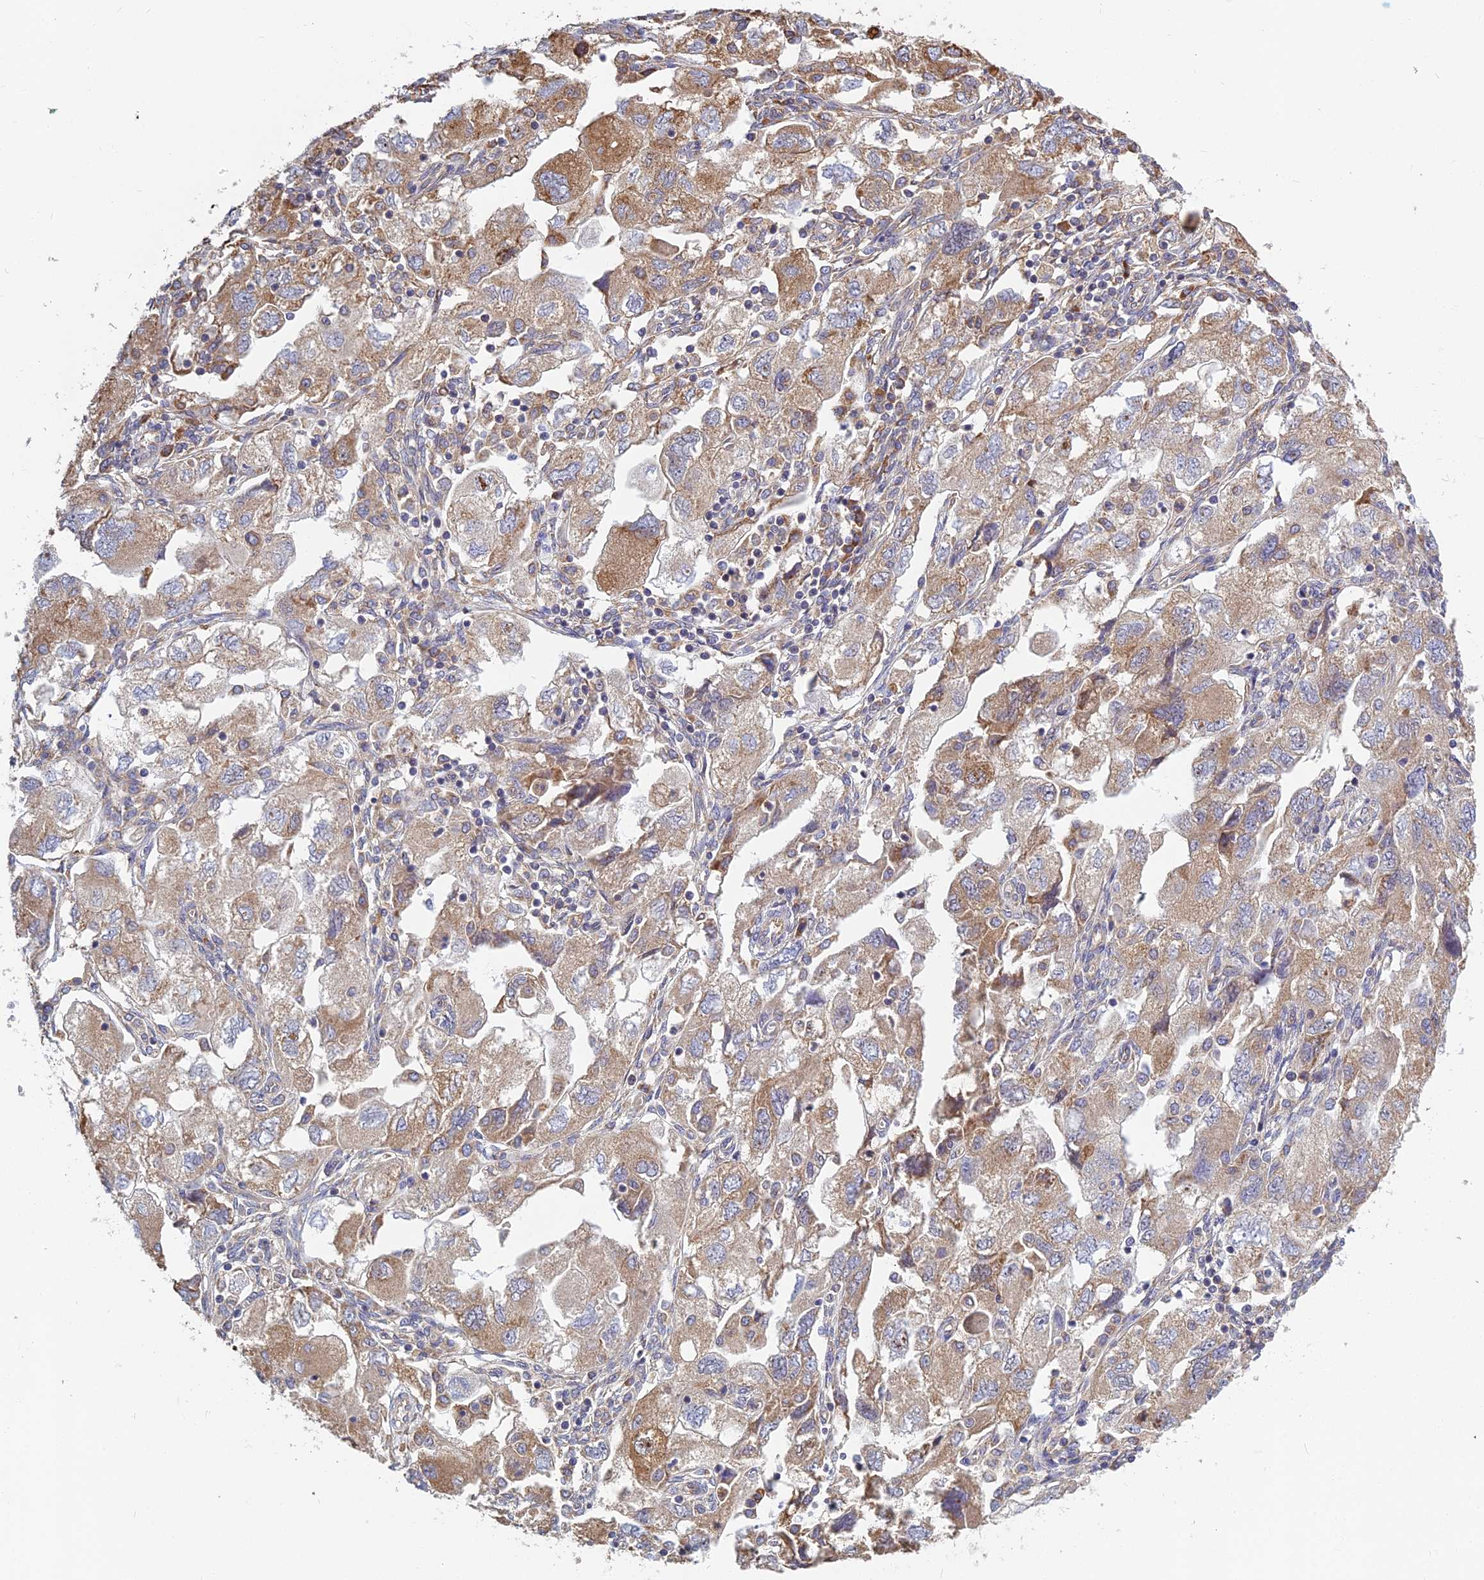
{"staining": {"intensity": "moderate", "quantity": "25%-75%", "location": "cytoplasmic/membranous"}, "tissue": "ovarian cancer", "cell_type": "Tumor cells", "image_type": "cancer", "snomed": [{"axis": "morphology", "description": "Carcinoma, NOS"}, {"axis": "morphology", "description": "Cystadenocarcinoma, serous, NOS"}, {"axis": "topography", "description": "Ovary"}], "caption": "A medium amount of moderate cytoplasmic/membranous staining is appreciated in about 25%-75% of tumor cells in ovarian cancer tissue.", "gene": "KIAA1143", "patient": {"sex": "female", "age": 69}}